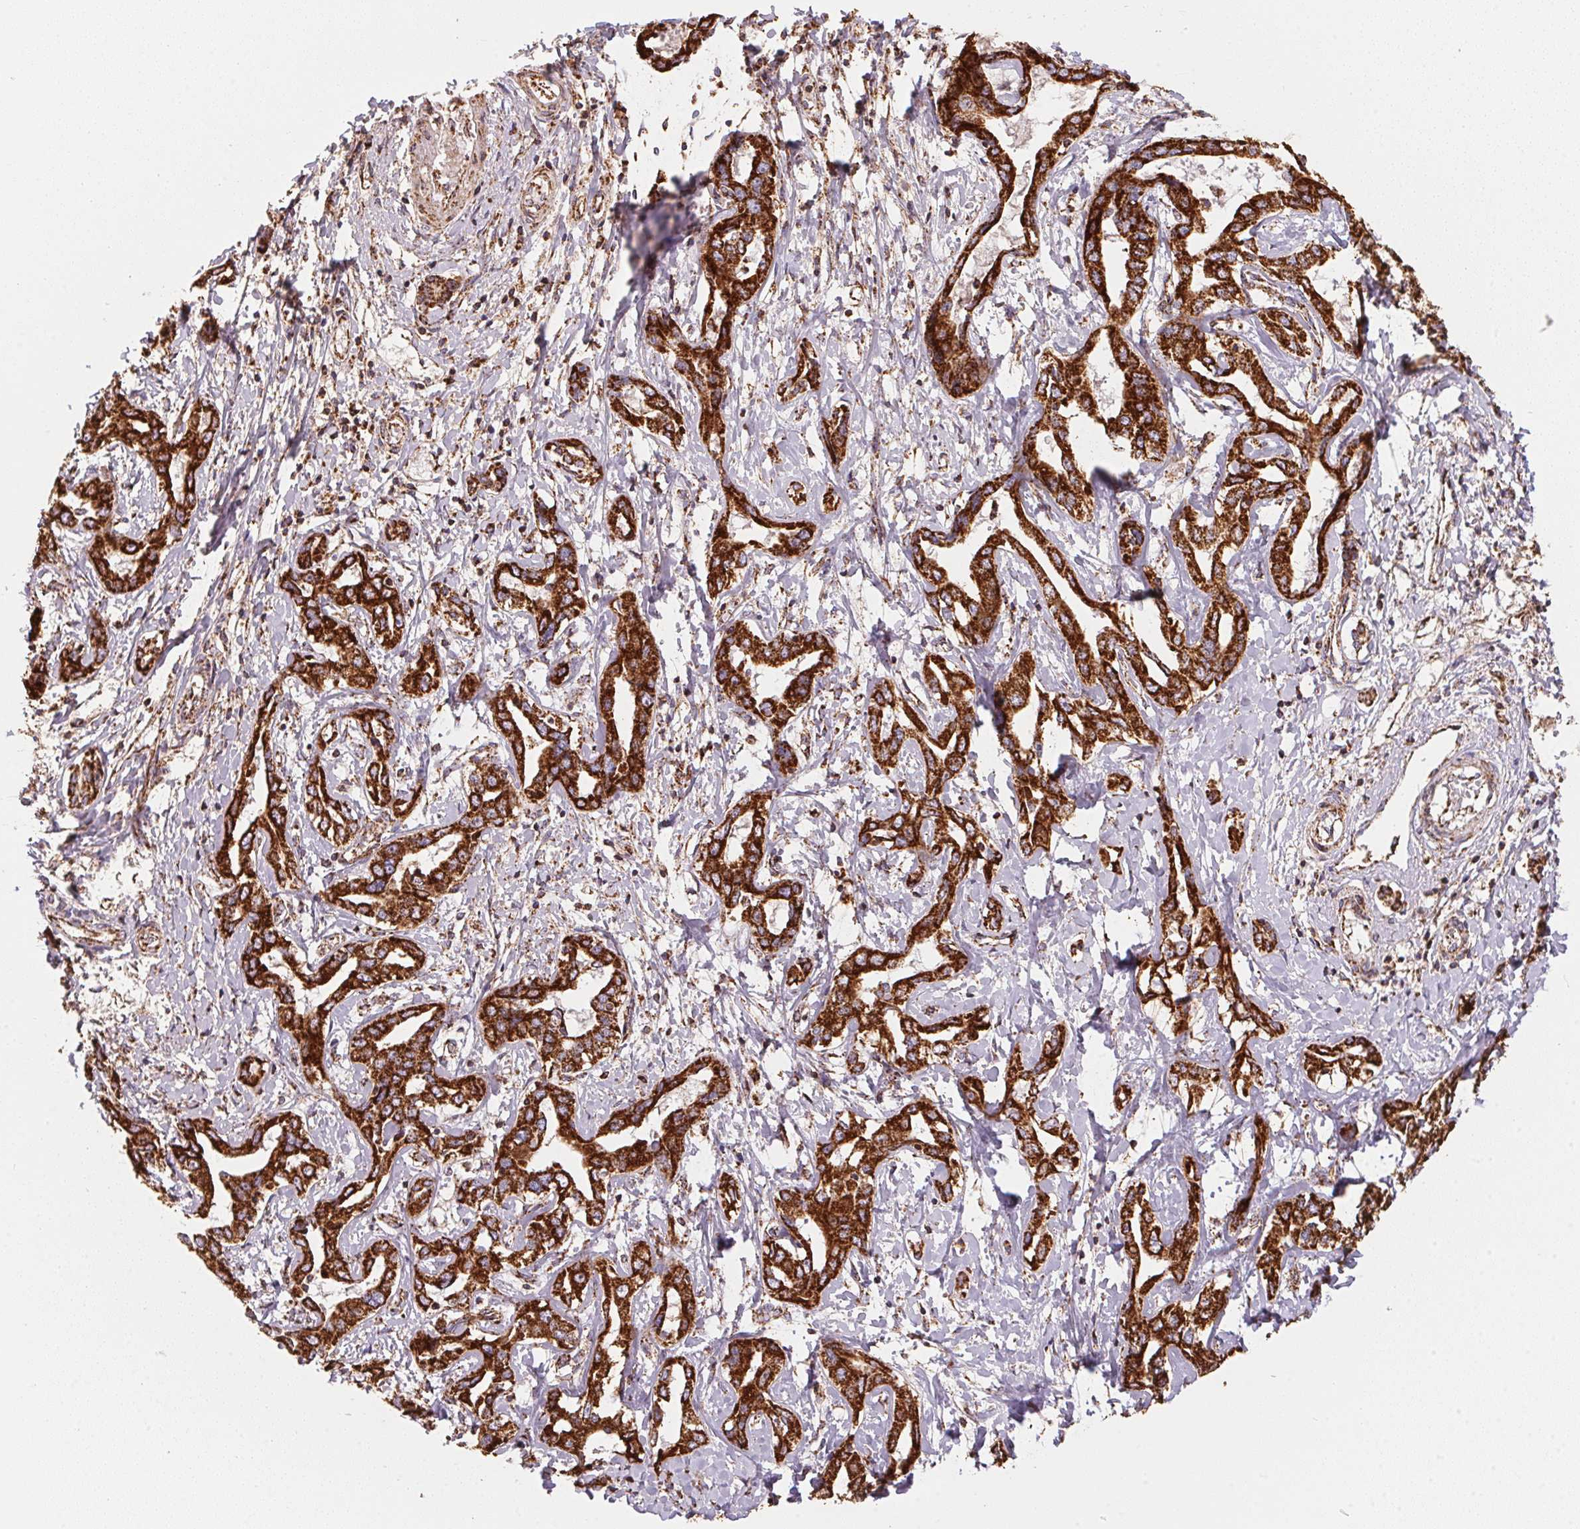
{"staining": {"intensity": "strong", "quantity": ">75%", "location": "cytoplasmic/membranous"}, "tissue": "liver cancer", "cell_type": "Tumor cells", "image_type": "cancer", "snomed": [{"axis": "morphology", "description": "Cholangiocarcinoma"}, {"axis": "topography", "description": "Liver"}], "caption": "Strong cytoplasmic/membranous staining is seen in approximately >75% of tumor cells in liver cholangiocarcinoma.", "gene": "NDUFS2", "patient": {"sex": "male", "age": 59}}